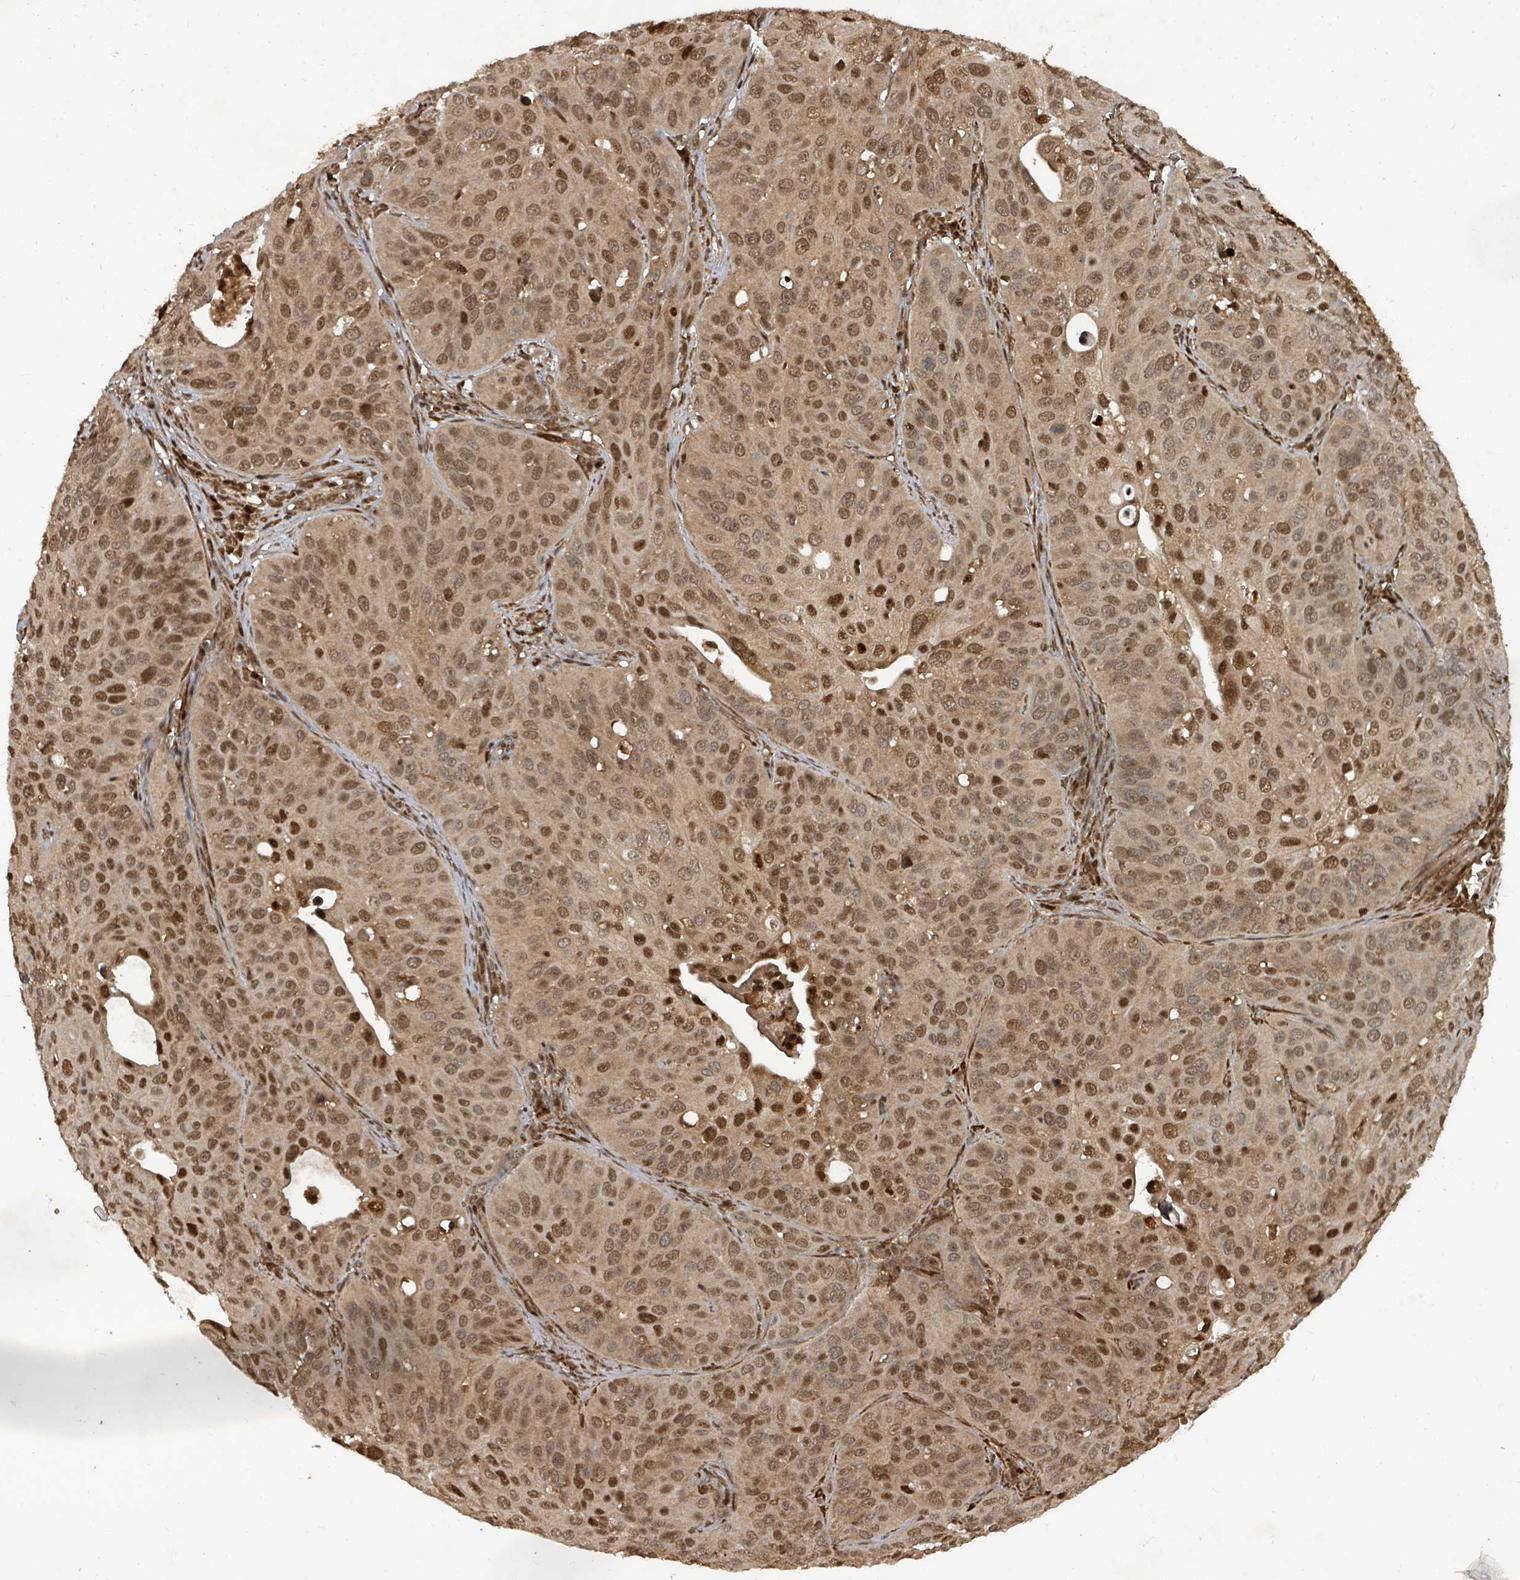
{"staining": {"intensity": "moderate", "quantity": ">75%", "location": "cytoplasmic/membranous,nuclear"}, "tissue": "cervical cancer", "cell_type": "Tumor cells", "image_type": "cancer", "snomed": [{"axis": "morphology", "description": "Squamous cell carcinoma, NOS"}, {"axis": "topography", "description": "Cervix"}], "caption": "Protein staining shows moderate cytoplasmic/membranous and nuclear staining in approximately >75% of tumor cells in cervical cancer (squamous cell carcinoma).", "gene": "KDM4E", "patient": {"sex": "female", "age": 36}}